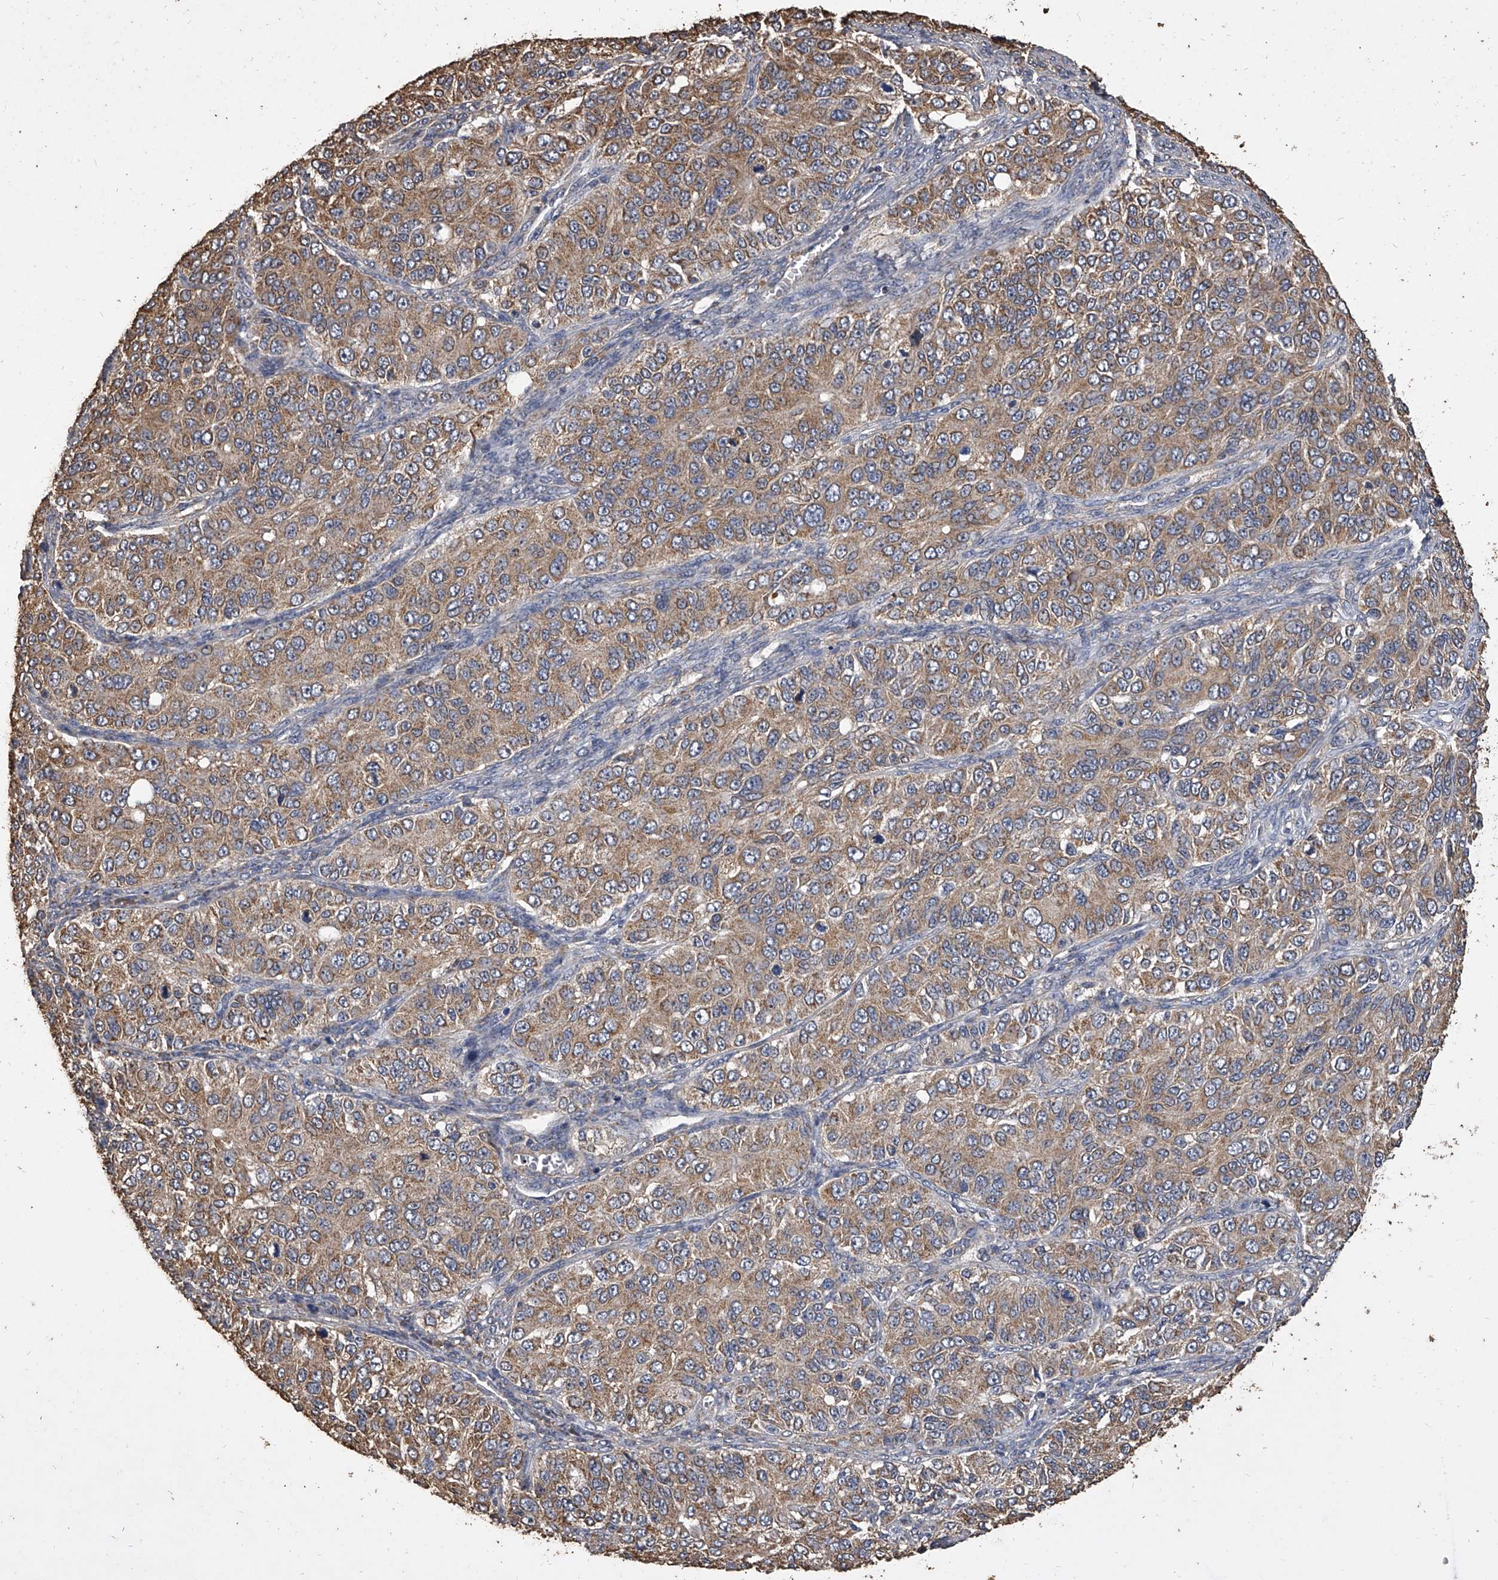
{"staining": {"intensity": "moderate", "quantity": ">75%", "location": "cytoplasmic/membranous"}, "tissue": "ovarian cancer", "cell_type": "Tumor cells", "image_type": "cancer", "snomed": [{"axis": "morphology", "description": "Carcinoma, endometroid"}, {"axis": "topography", "description": "Ovary"}], "caption": "An image of ovarian cancer (endometroid carcinoma) stained for a protein demonstrates moderate cytoplasmic/membranous brown staining in tumor cells.", "gene": "MRPL28", "patient": {"sex": "female", "age": 51}}